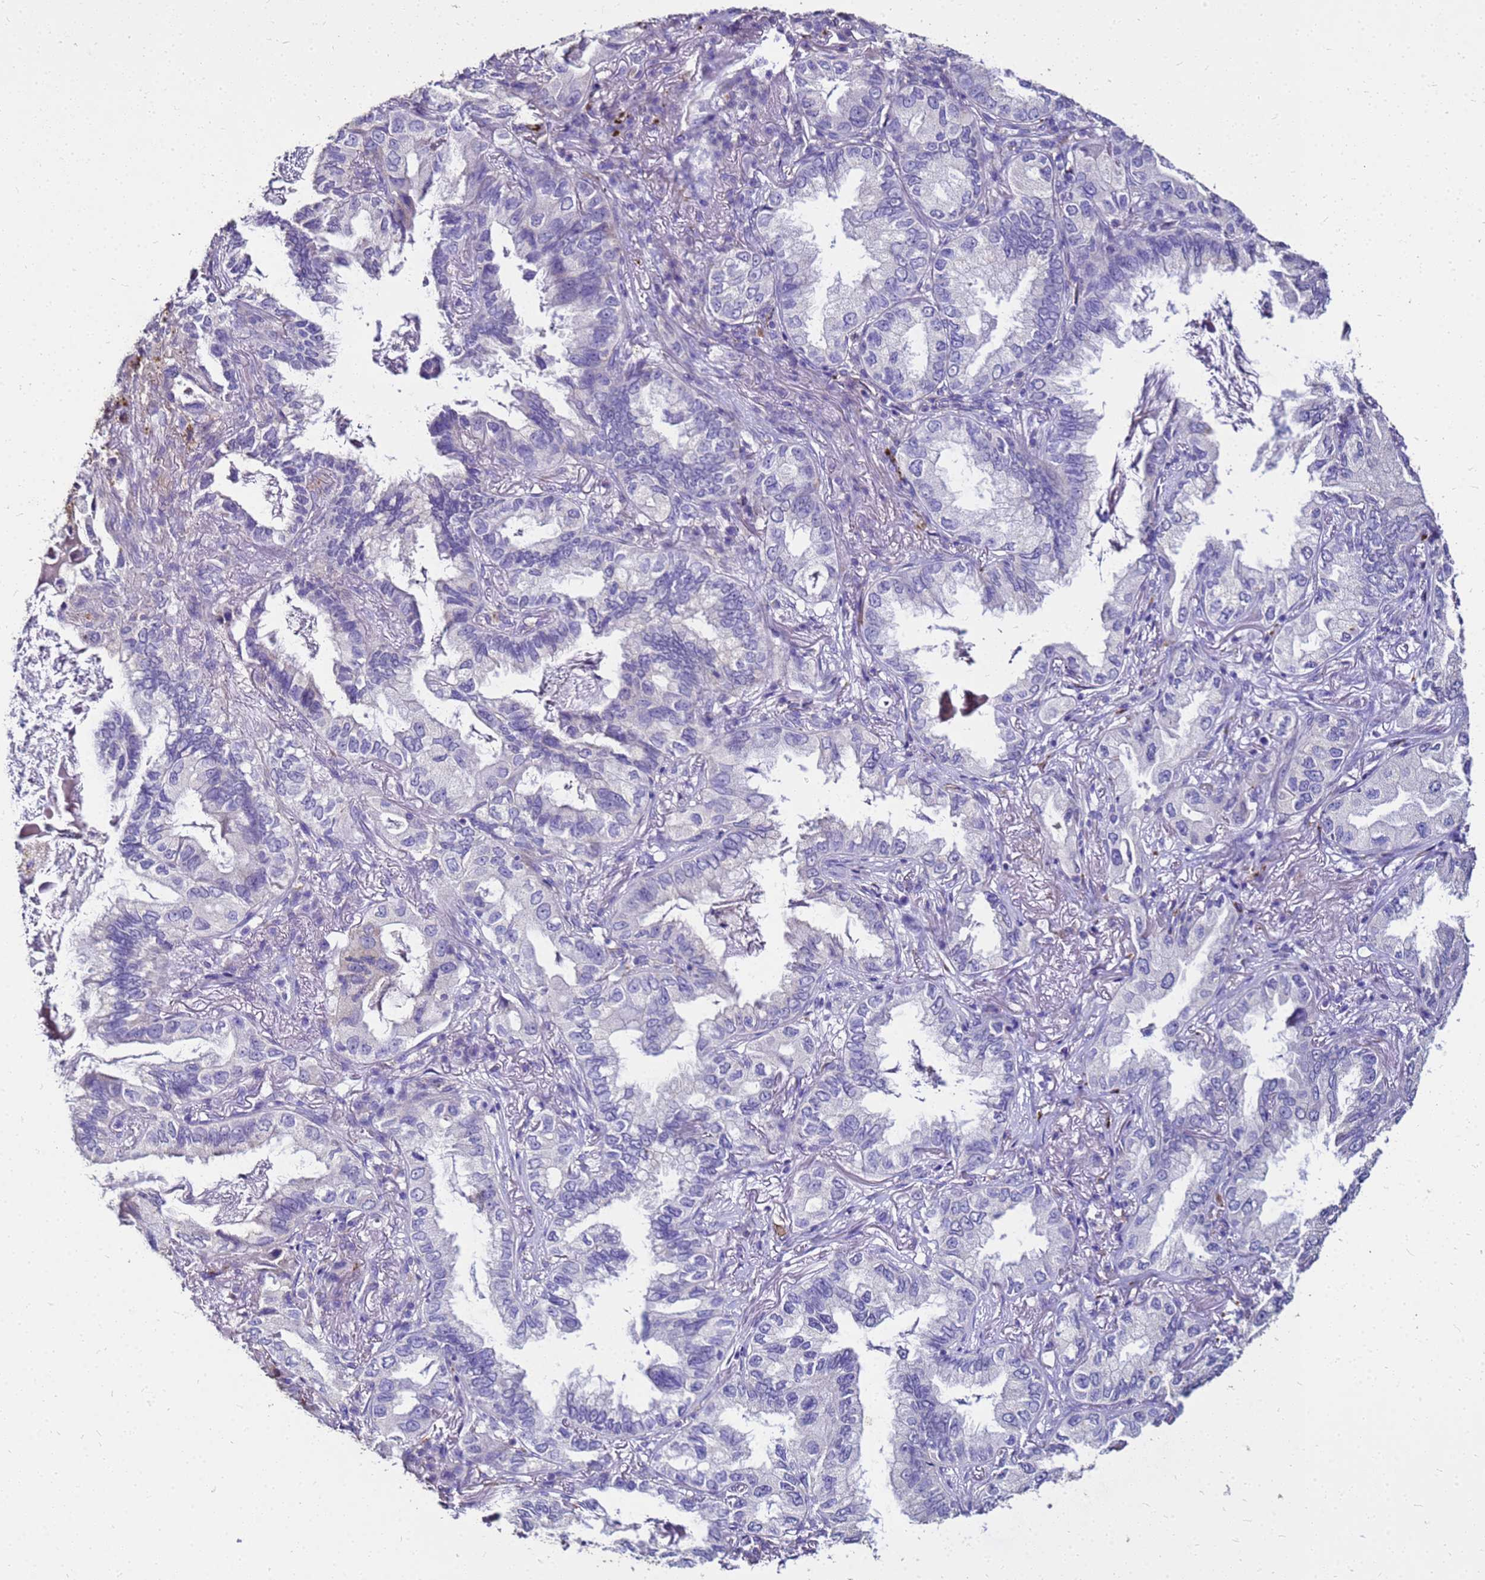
{"staining": {"intensity": "negative", "quantity": "none", "location": "none"}, "tissue": "lung cancer", "cell_type": "Tumor cells", "image_type": "cancer", "snomed": [{"axis": "morphology", "description": "Adenocarcinoma, NOS"}, {"axis": "topography", "description": "Lung"}], "caption": "This image is of lung cancer stained with immunohistochemistry (IHC) to label a protein in brown with the nuclei are counter-stained blue. There is no staining in tumor cells.", "gene": "S100A2", "patient": {"sex": "female", "age": 69}}